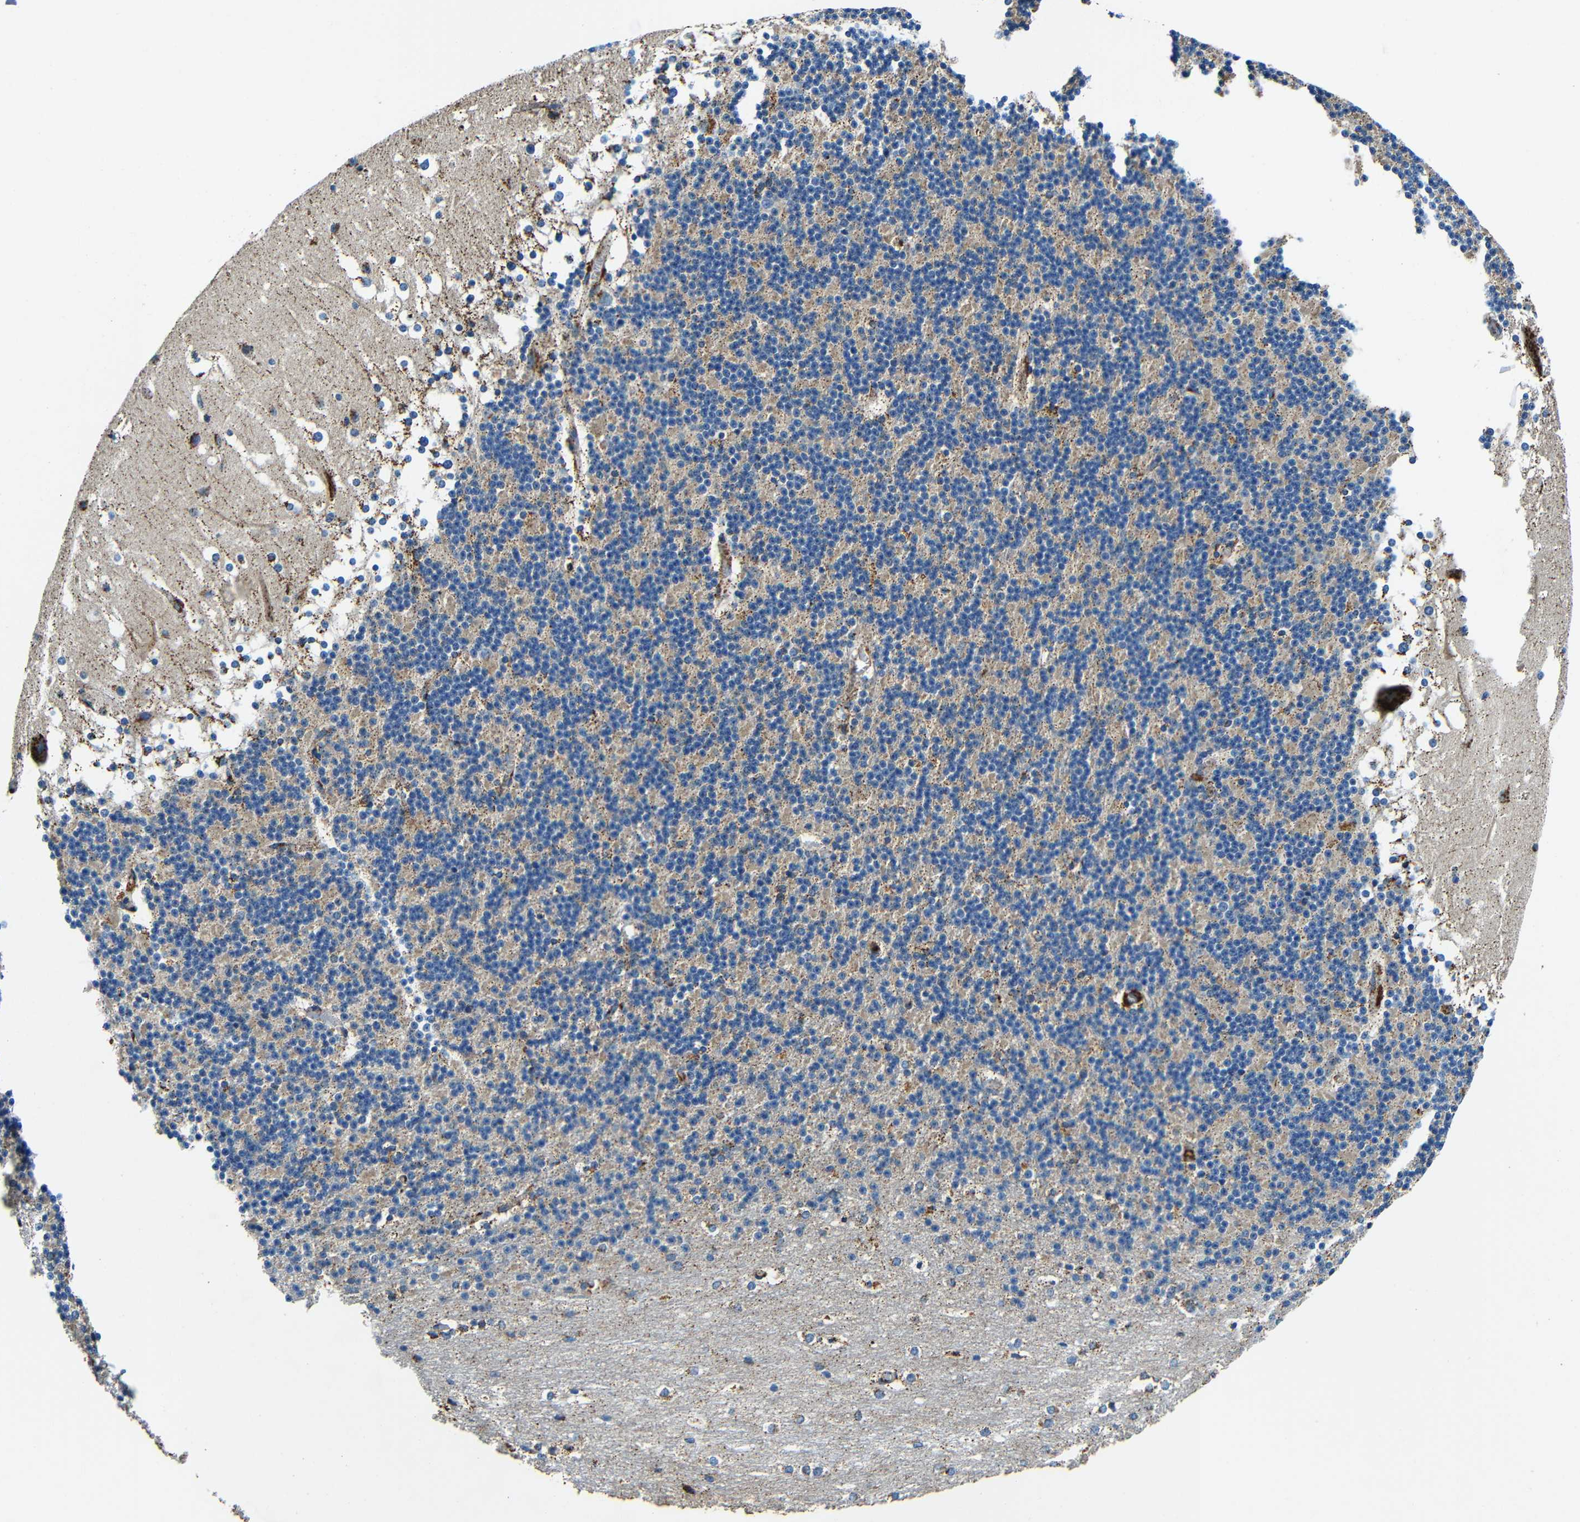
{"staining": {"intensity": "strong", "quantity": "<25%", "location": "cytoplasmic/membranous"}, "tissue": "cerebellum", "cell_type": "Cells in granular layer", "image_type": "normal", "snomed": [{"axis": "morphology", "description": "Normal tissue, NOS"}, {"axis": "topography", "description": "Cerebellum"}], "caption": "This image demonstrates immunohistochemistry staining of normal human cerebellum, with medium strong cytoplasmic/membranous staining in about <25% of cells in granular layer.", "gene": "GALNT18", "patient": {"sex": "female", "age": 19}}